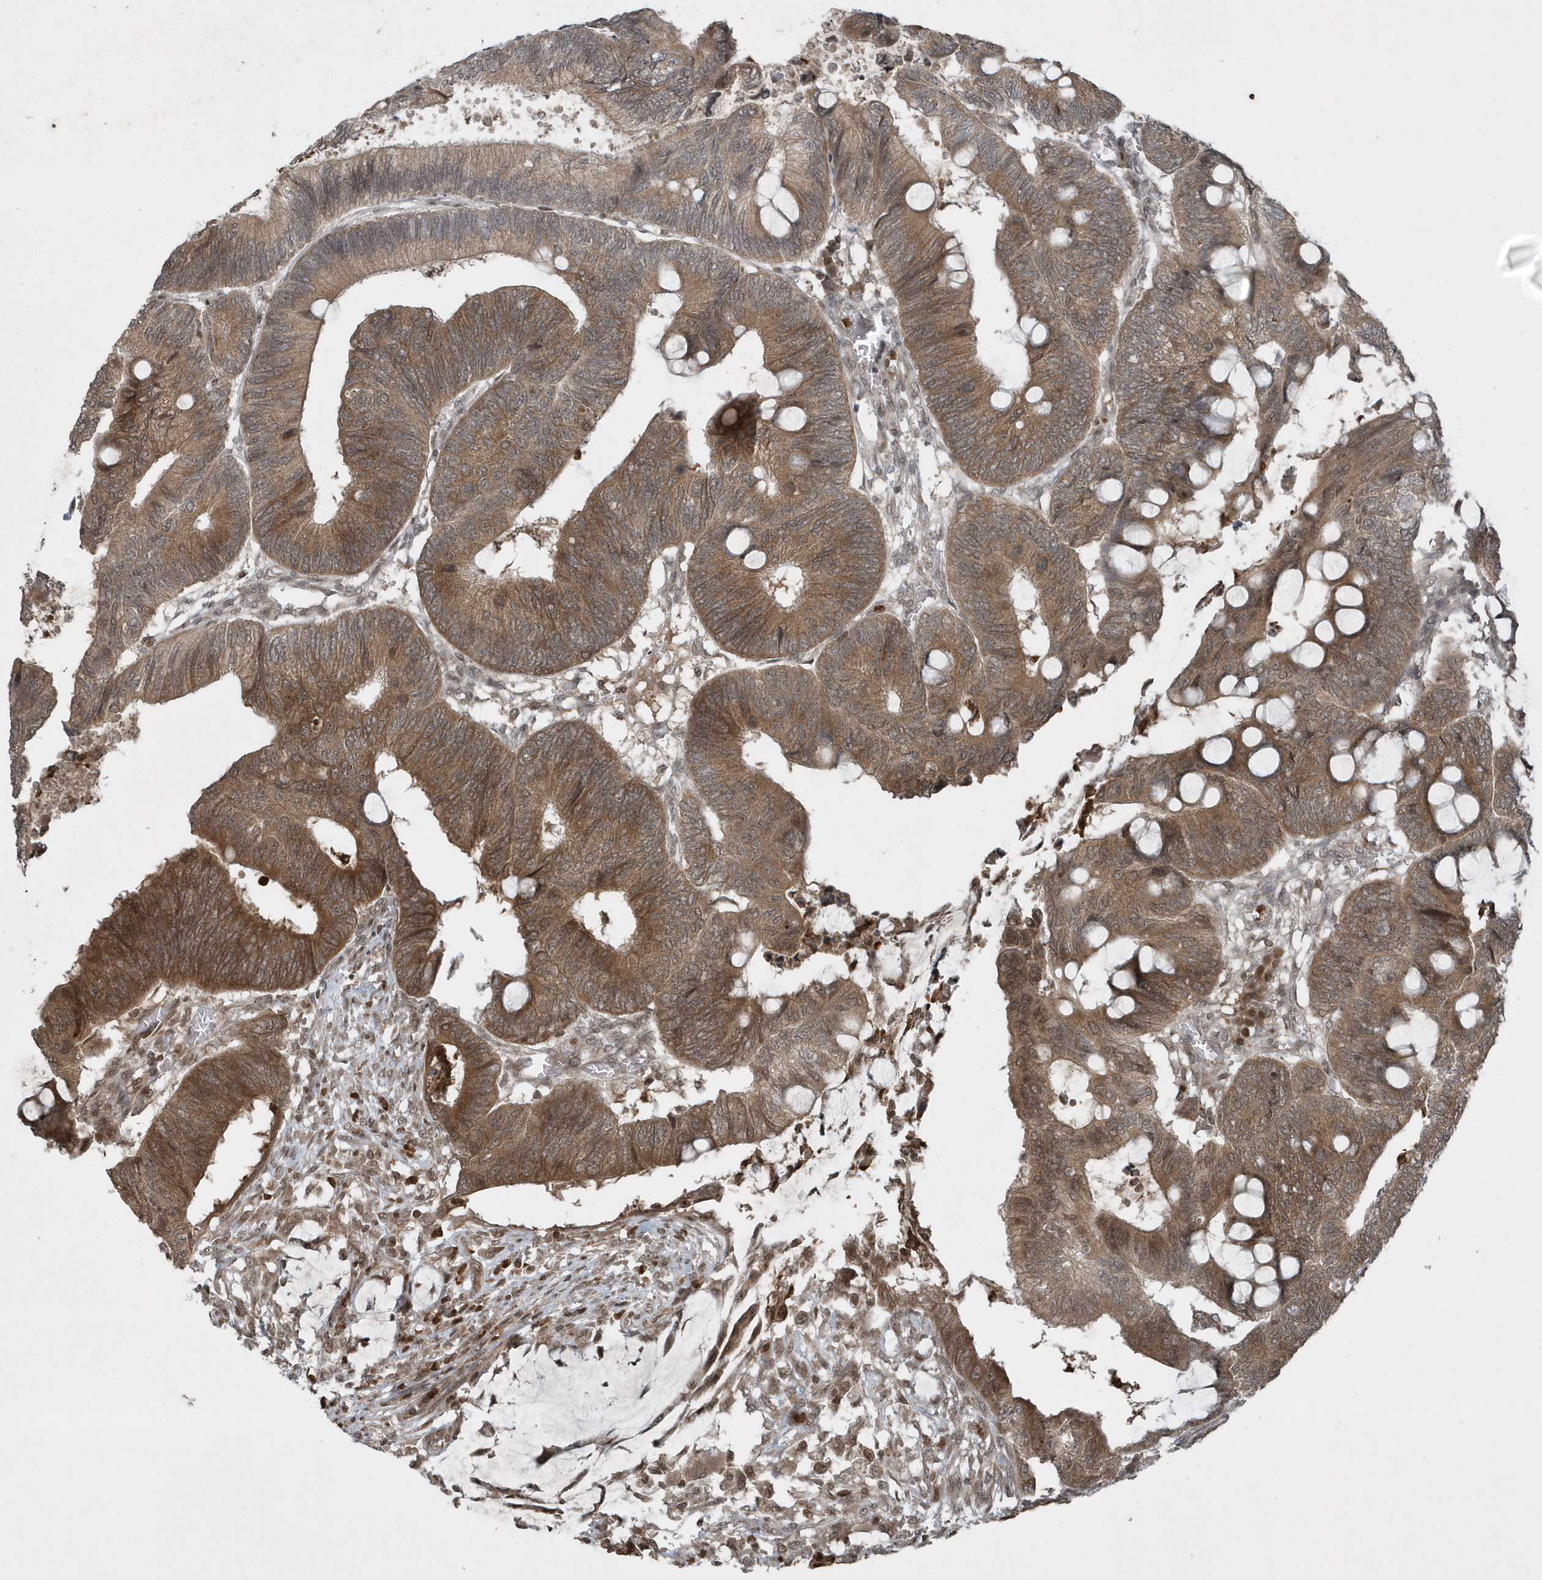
{"staining": {"intensity": "moderate", "quantity": ">75%", "location": "cytoplasmic/membranous"}, "tissue": "colorectal cancer", "cell_type": "Tumor cells", "image_type": "cancer", "snomed": [{"axis": "morphology", "description": "Normal tissue, NOS"}, {"axis": "morphology", "description": "Adenocarcinoma, NOS"}, {"axis": "topography", "description": "Rectum"}, {"axis": "topography", "description": "Peripheral nerve tissue"}], "caption": "IHC image of colorectal cancer (adenocarcinoma) stained for a protein (brown), which reveals medium levels of moderate cytoplasmic/membranous expression in approximately >75% of tumor cells.", "gene": "EIF2B1", "patient": {"sex": "male", "age": 92}}